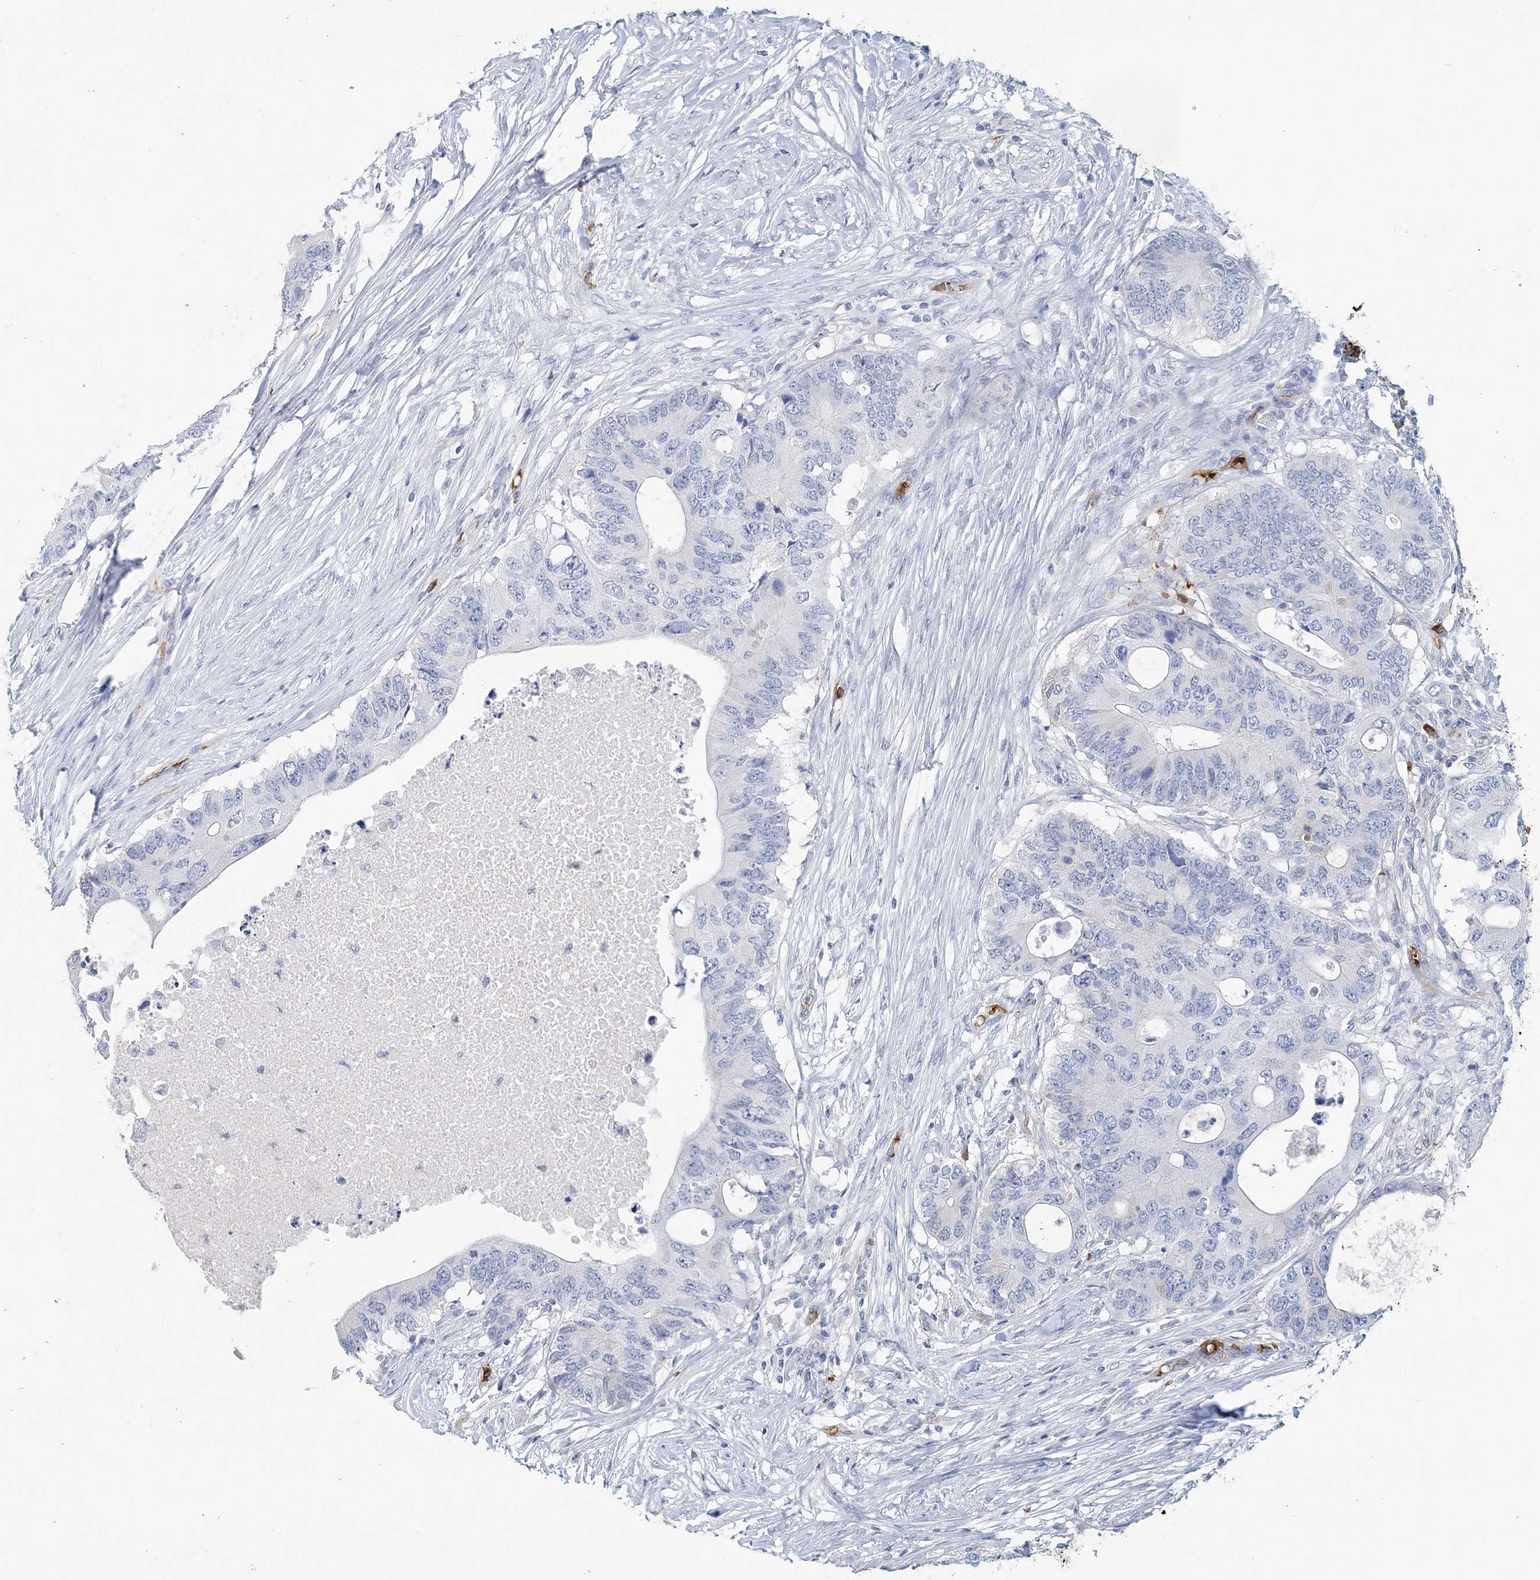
{"staining": {"intensity": "negative", "quantity": "none", "location": "none"}, "tissue": "colorectal cancer", "cell_type": "Tumor cells", "image_type": "cancer", "snomed": [{"axis": "morphology", "description": "Adenocarcinoma, NOS"}, {"axis": "topography", "description": "Colon"}], "caption": "This histopathology image is of adenocarcinoma (colorectal) stained with immunohistochemistry to label a protein in brown with the nuclei are counter-stained blue. There is no staining in tumor cells.", "gene": "HBD", "patient": {"sex": "male", "age": 71}}